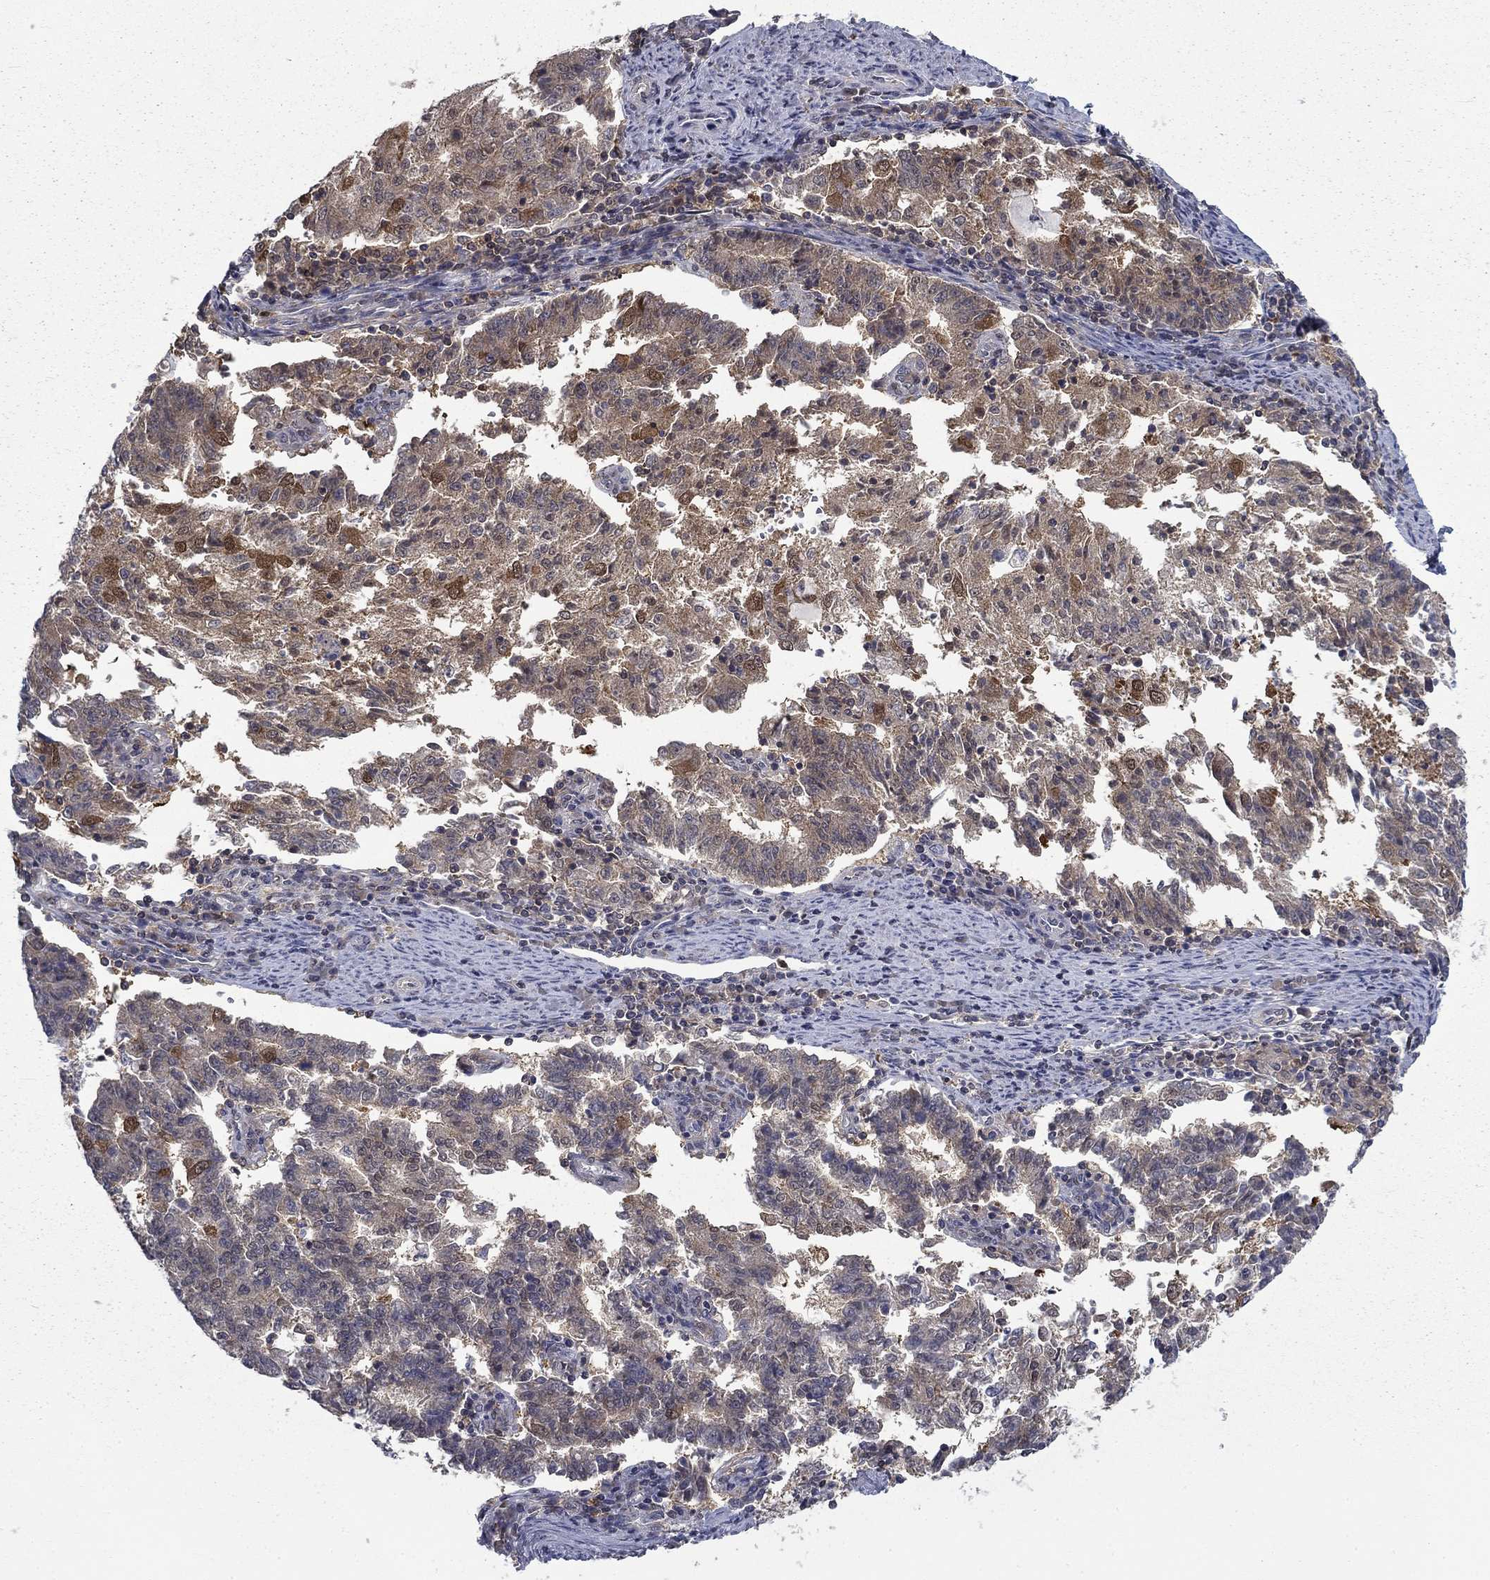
{"staining": {"intensity": "weak", "quantity": ">75%", "location": "cytoplasmic/membranous"}, "tissue": "endometrial cancer", "cell_type": "Tumor cells", "image_type": "cancer", "snomed": [{"axis": "morphology", "description": "Adenocarcinoma, NOS"}, {"axis": "topography", "description": "Endometrium"}], "caption": "Endometrial cancer (adenocarcinoma) stained for a protein (brown) demonstrates weak cytoplasmic/membranous positive expression in approximately >75% of tumor cells.", "gene": "NIT2", "patient": {"sex": "female", "age": 82}}